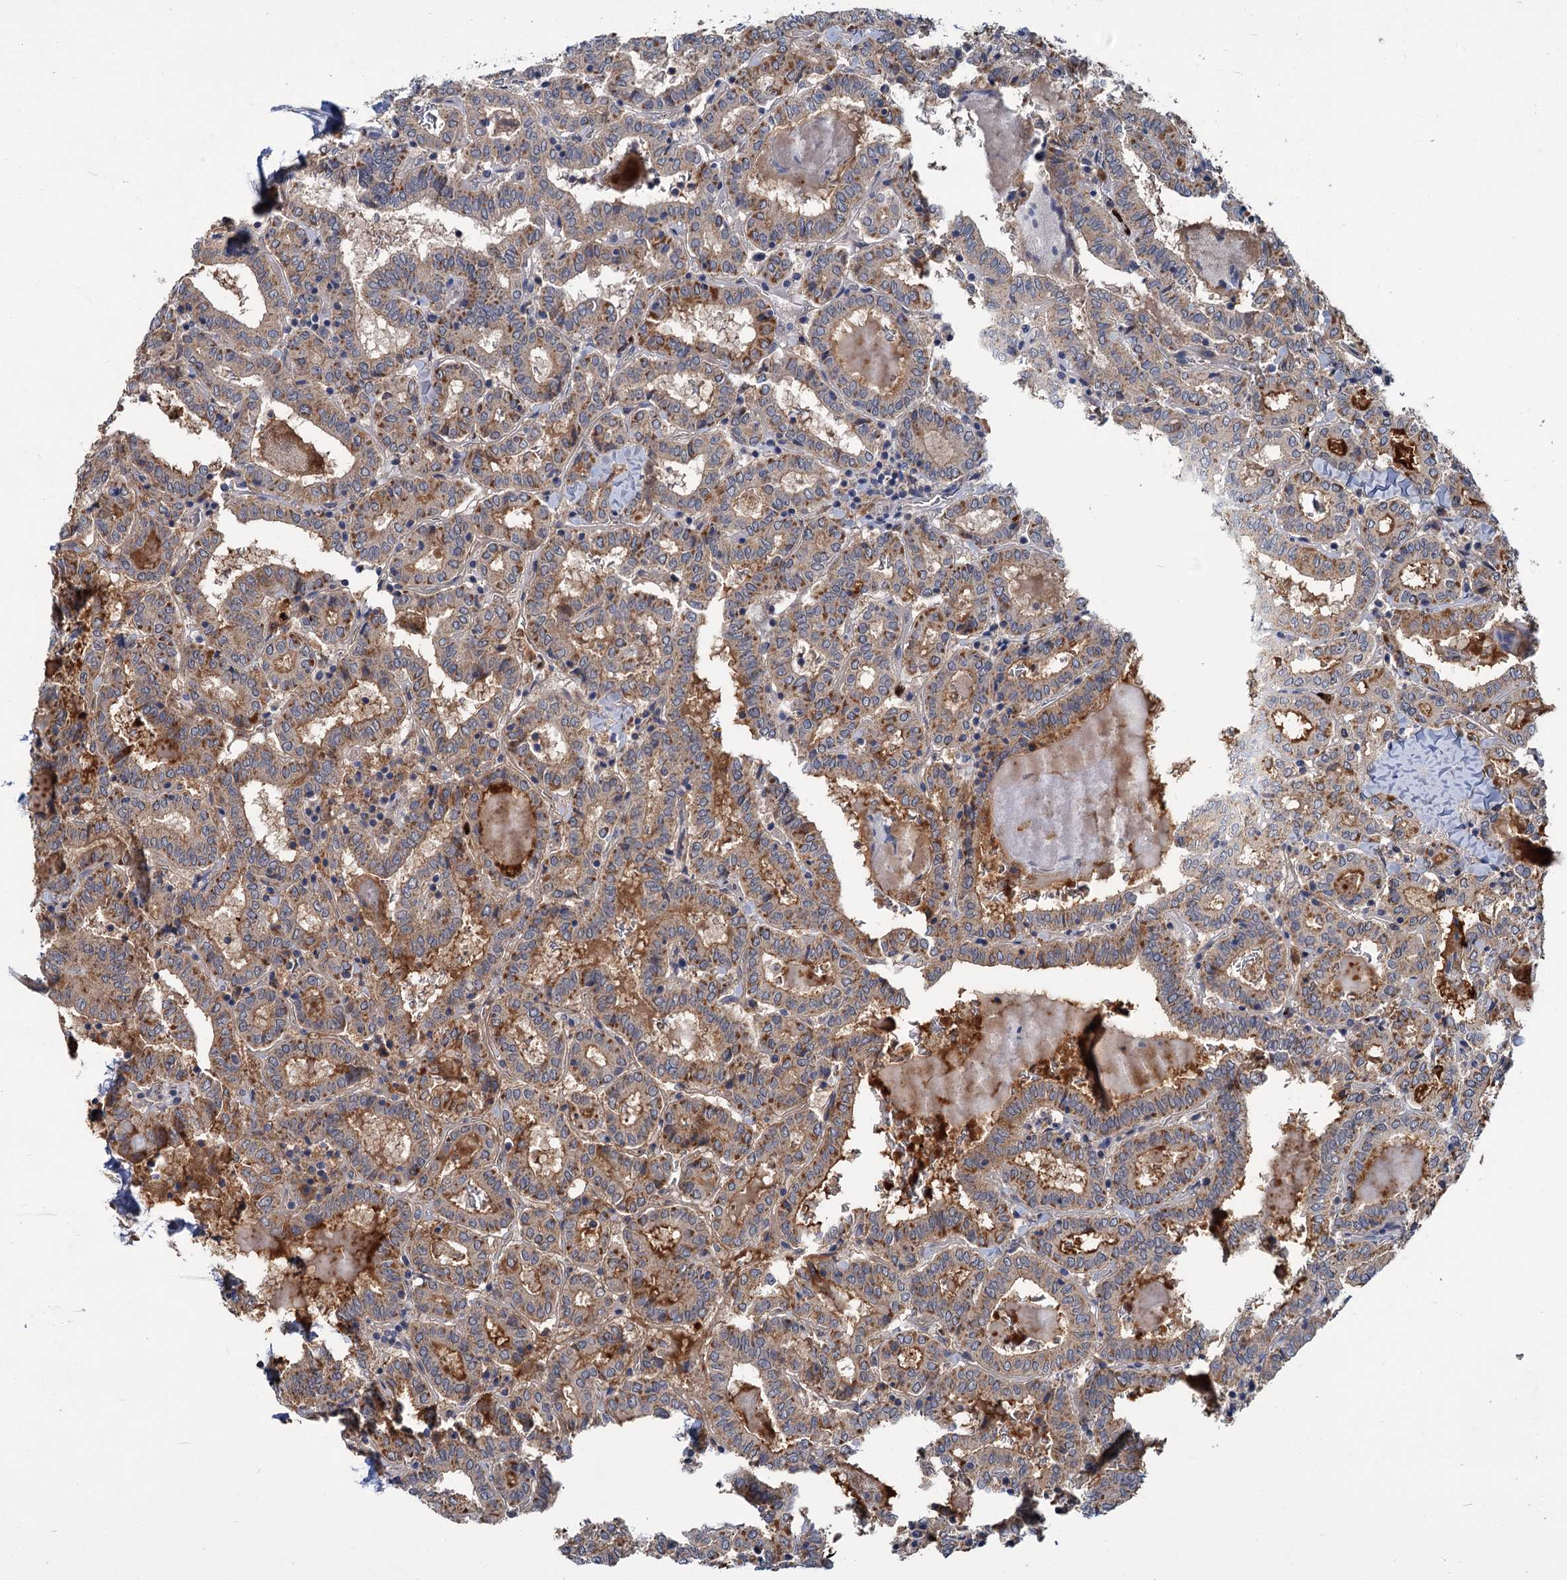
{"staining": {"intensity": "moderate", "quantity": ">75%", "location": "cytoplasmic/membranous"}, "tissue": "thyroid cancer", "cell_type": "Tumor cells", "image_type": "cancer", "snomed": [{"axis": "morphology", "description": "Papillary adenocarcinoma, NOS"}, {"axis": "topography", "description": "Thyroid gland"}], "caption": "Brown immunohistochemical staining in thyroid papillary adenocarcinoma shows moderate cytoplasmic/membranous positivity in about >75% of tumor cells.", "gene": "DYNC2H1", "patient": {"sex": "female", "age": 72}}